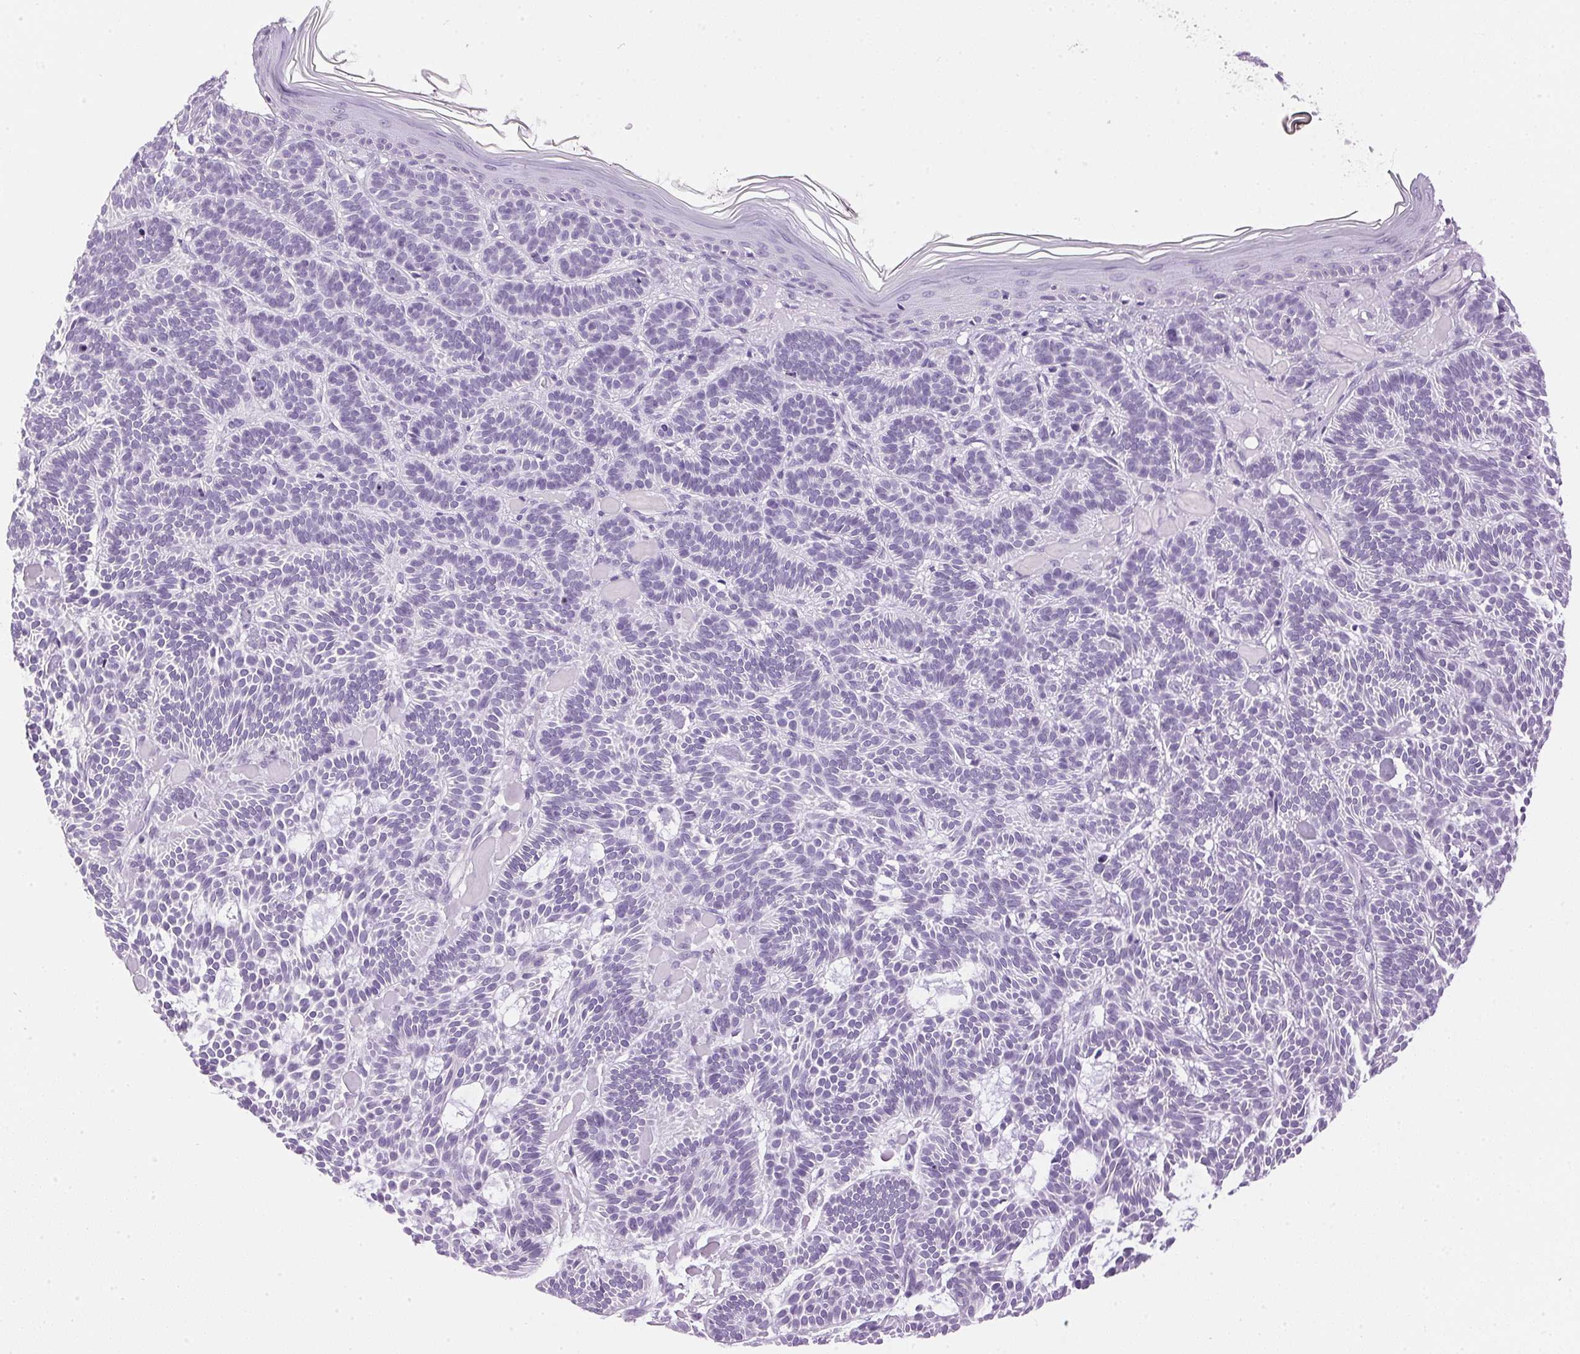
{"staining": {"intensity": "negative", "quantity": "none", "location": "none"}, "tissue": "skin cancer", "cell_type": "Tumor cells", "image_type": "cancer", "snomed": [{"axis": "morphology", "description": "Basal cell carcinoma"}, {"axis": "topography", "description": "Skin"}], "caption": "Tumor cells show no significant protein expression in skin cancer.", "gene": "SP7", "patient": {"sex": "male", "age": 85}}